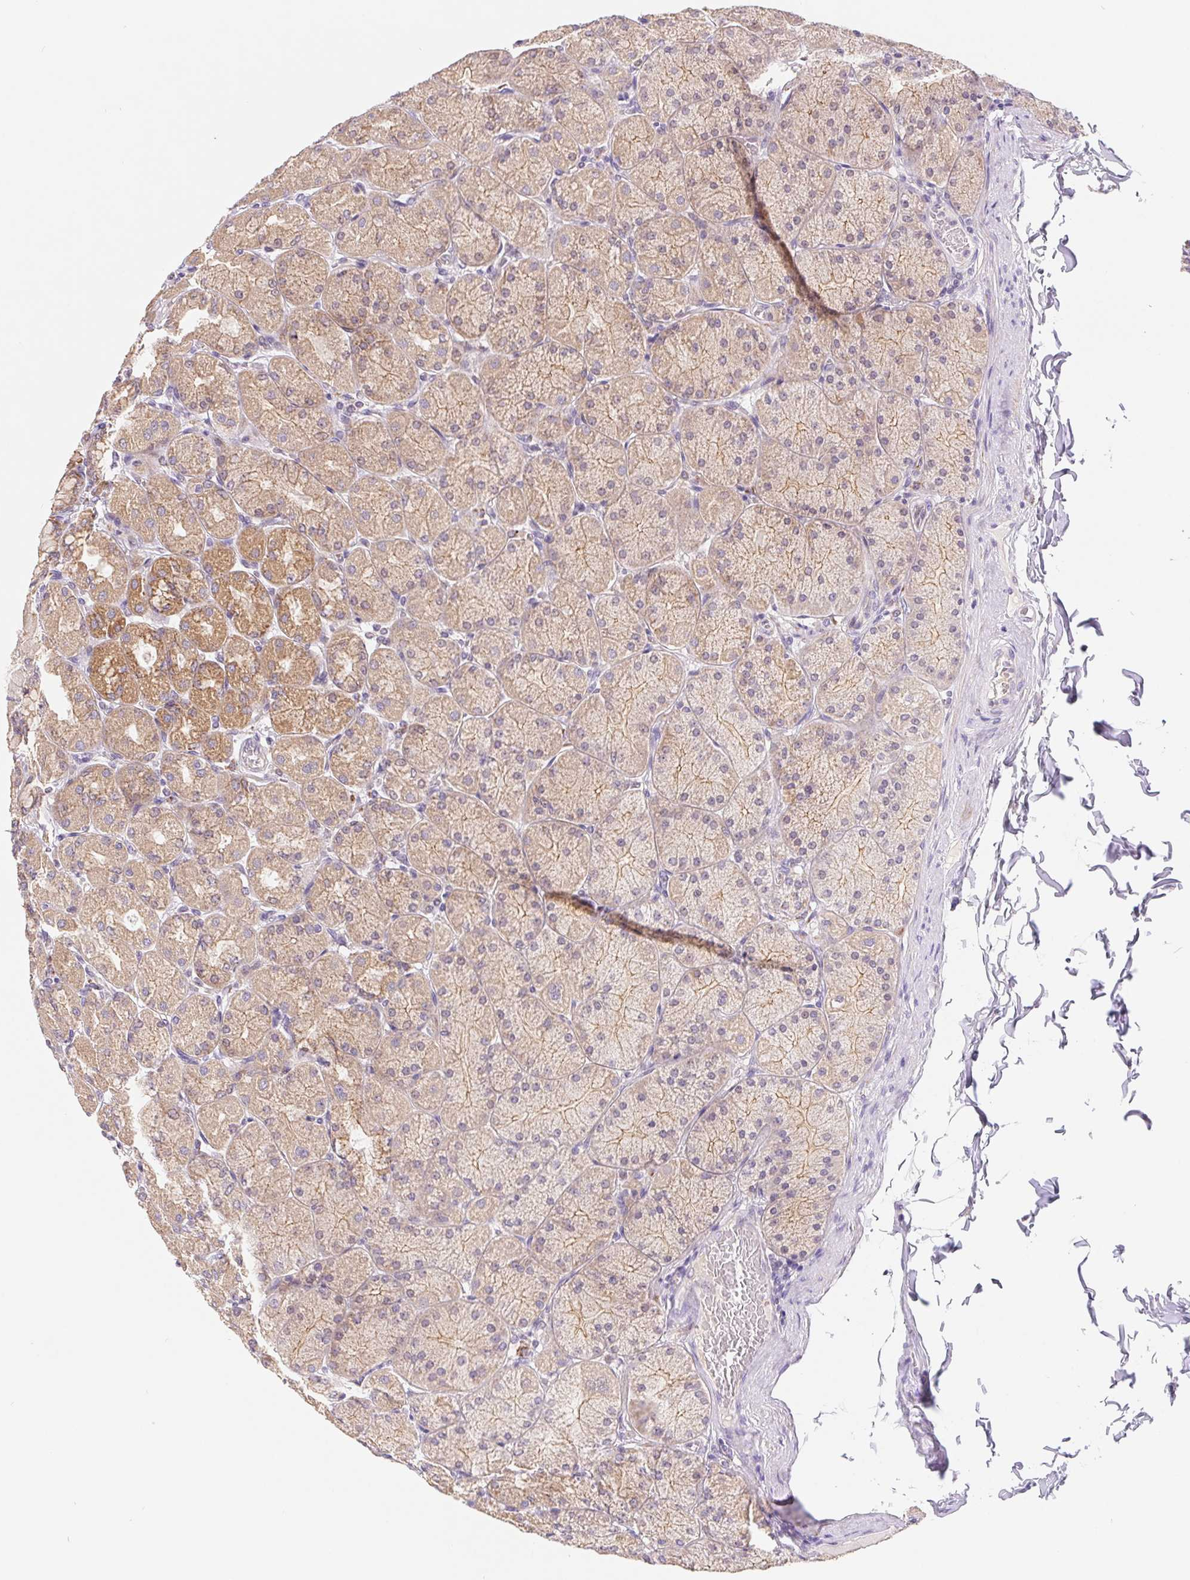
{"staining": {"intensity": "moderate", "quantity": "25%-75%", "location": "cytoplasmic/membranous"}, "tissue": "stomach", "cell_type": "Glandular cells", "image_type": "normal", "snomed": [{"axis": "morphology", "description": "Normal tissue, NOS"}, {"axis": "topography", "description": "Stomach, upper"}], "caption": "Immunohistochemical staining of unremarkable human stomach demonstrates medium levels of moderate cytoplasmic/membranous positivity in approximately 25%-75% of glandular cells. (IHC, brightfield microscopy, high magnification).", "gene": "EMC6", "patient": {"sex": "female", "age": 56}}